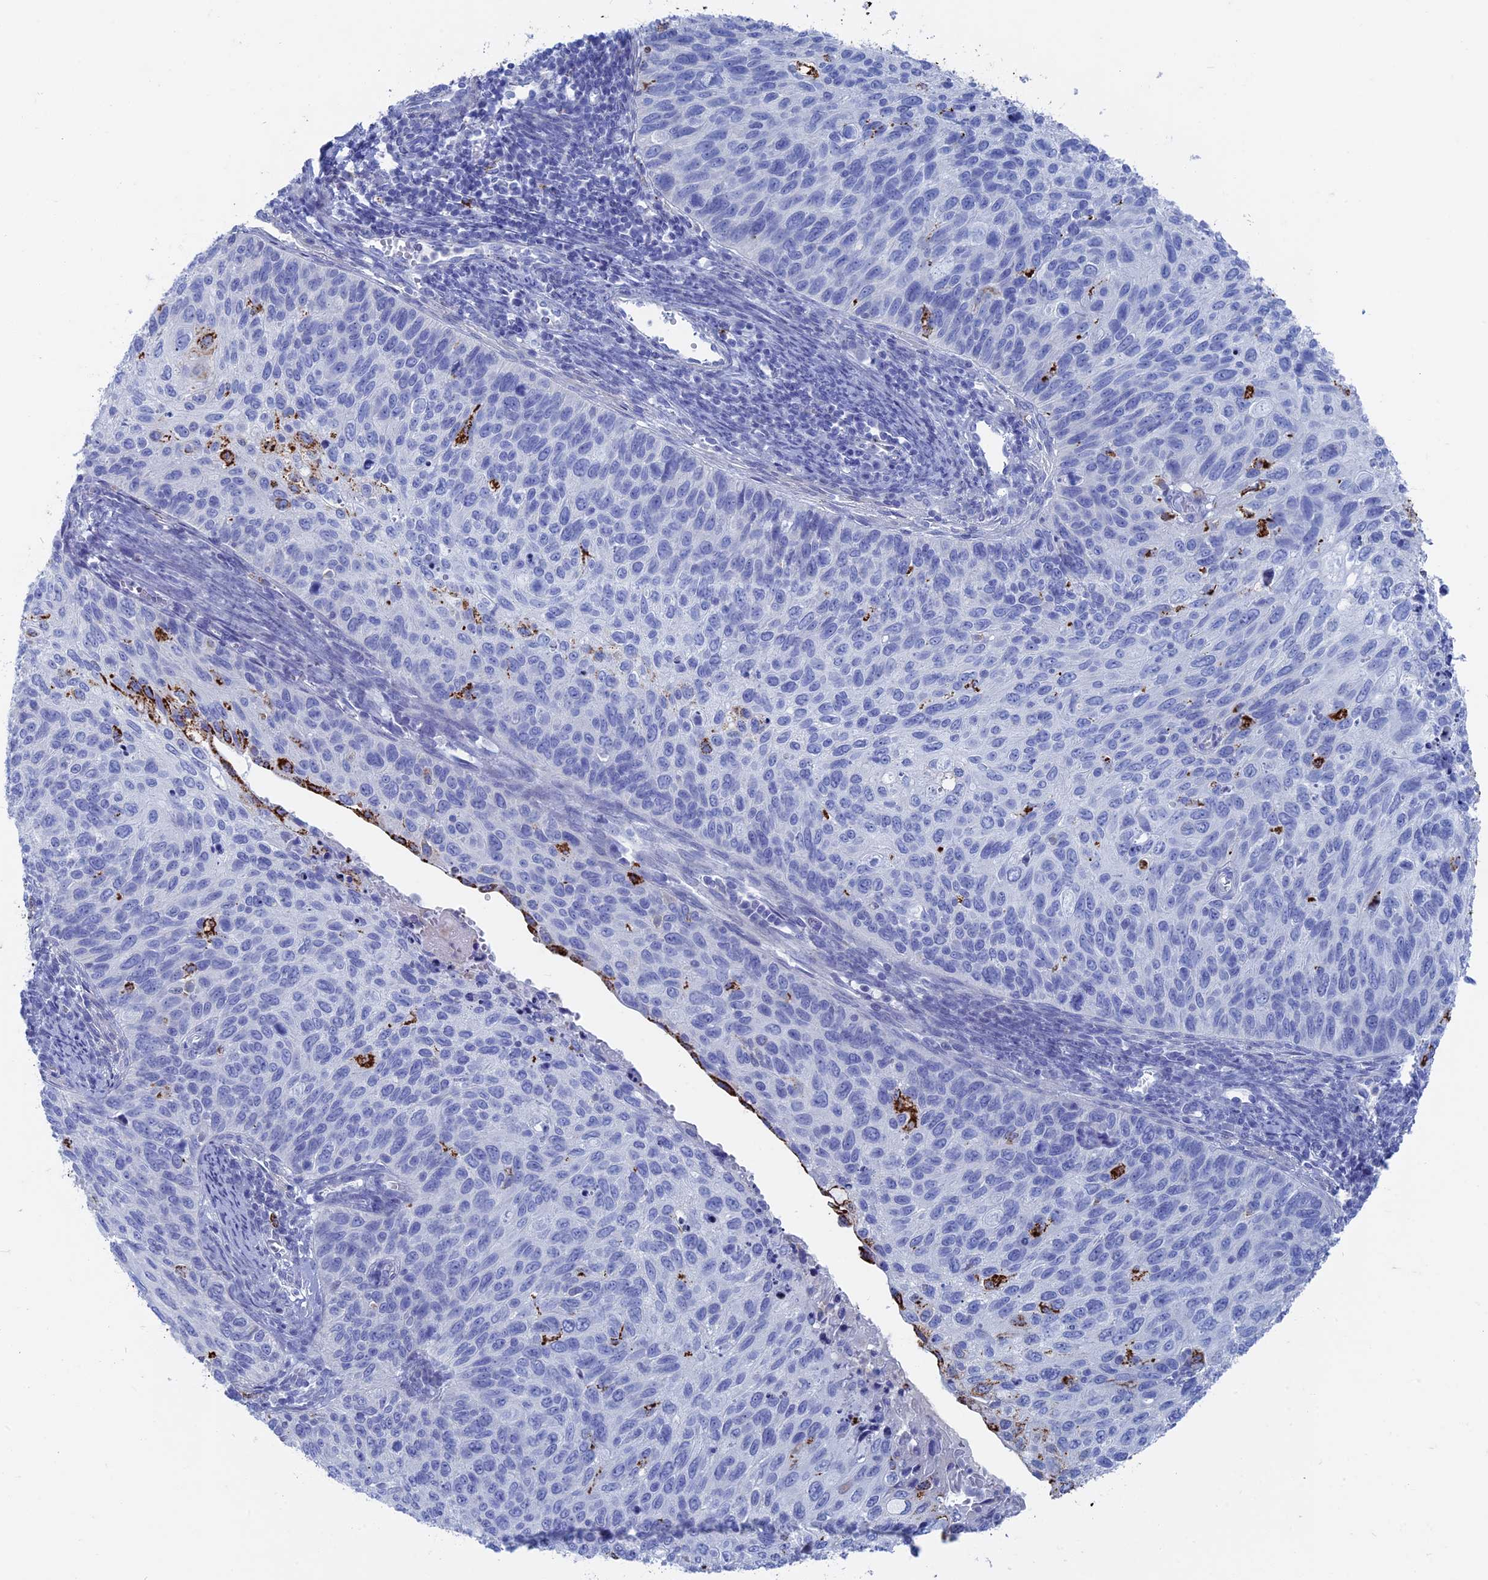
{"staining": {"intensity": "strong", "quantity": "<25%", "location": "cytoplasmic/membranous"}, "tissue": "cervical cancer", "cell_type": "Tumor cells", "image_type": "cancer", "snomed": [{"axis": "morphology", "description": "Squamous cell carcinoma, NOS"}, {"axis": "topography", "description": "Cervix"}], "caption": "A medium amount of strong cytoplasmic/membranous expression is identified in approximately <25% of tumor cells in squamous cell carcinoma (cervical) tissue.", "gene": "ALMS1", "patient": {"sex": "female", "age": 70}}